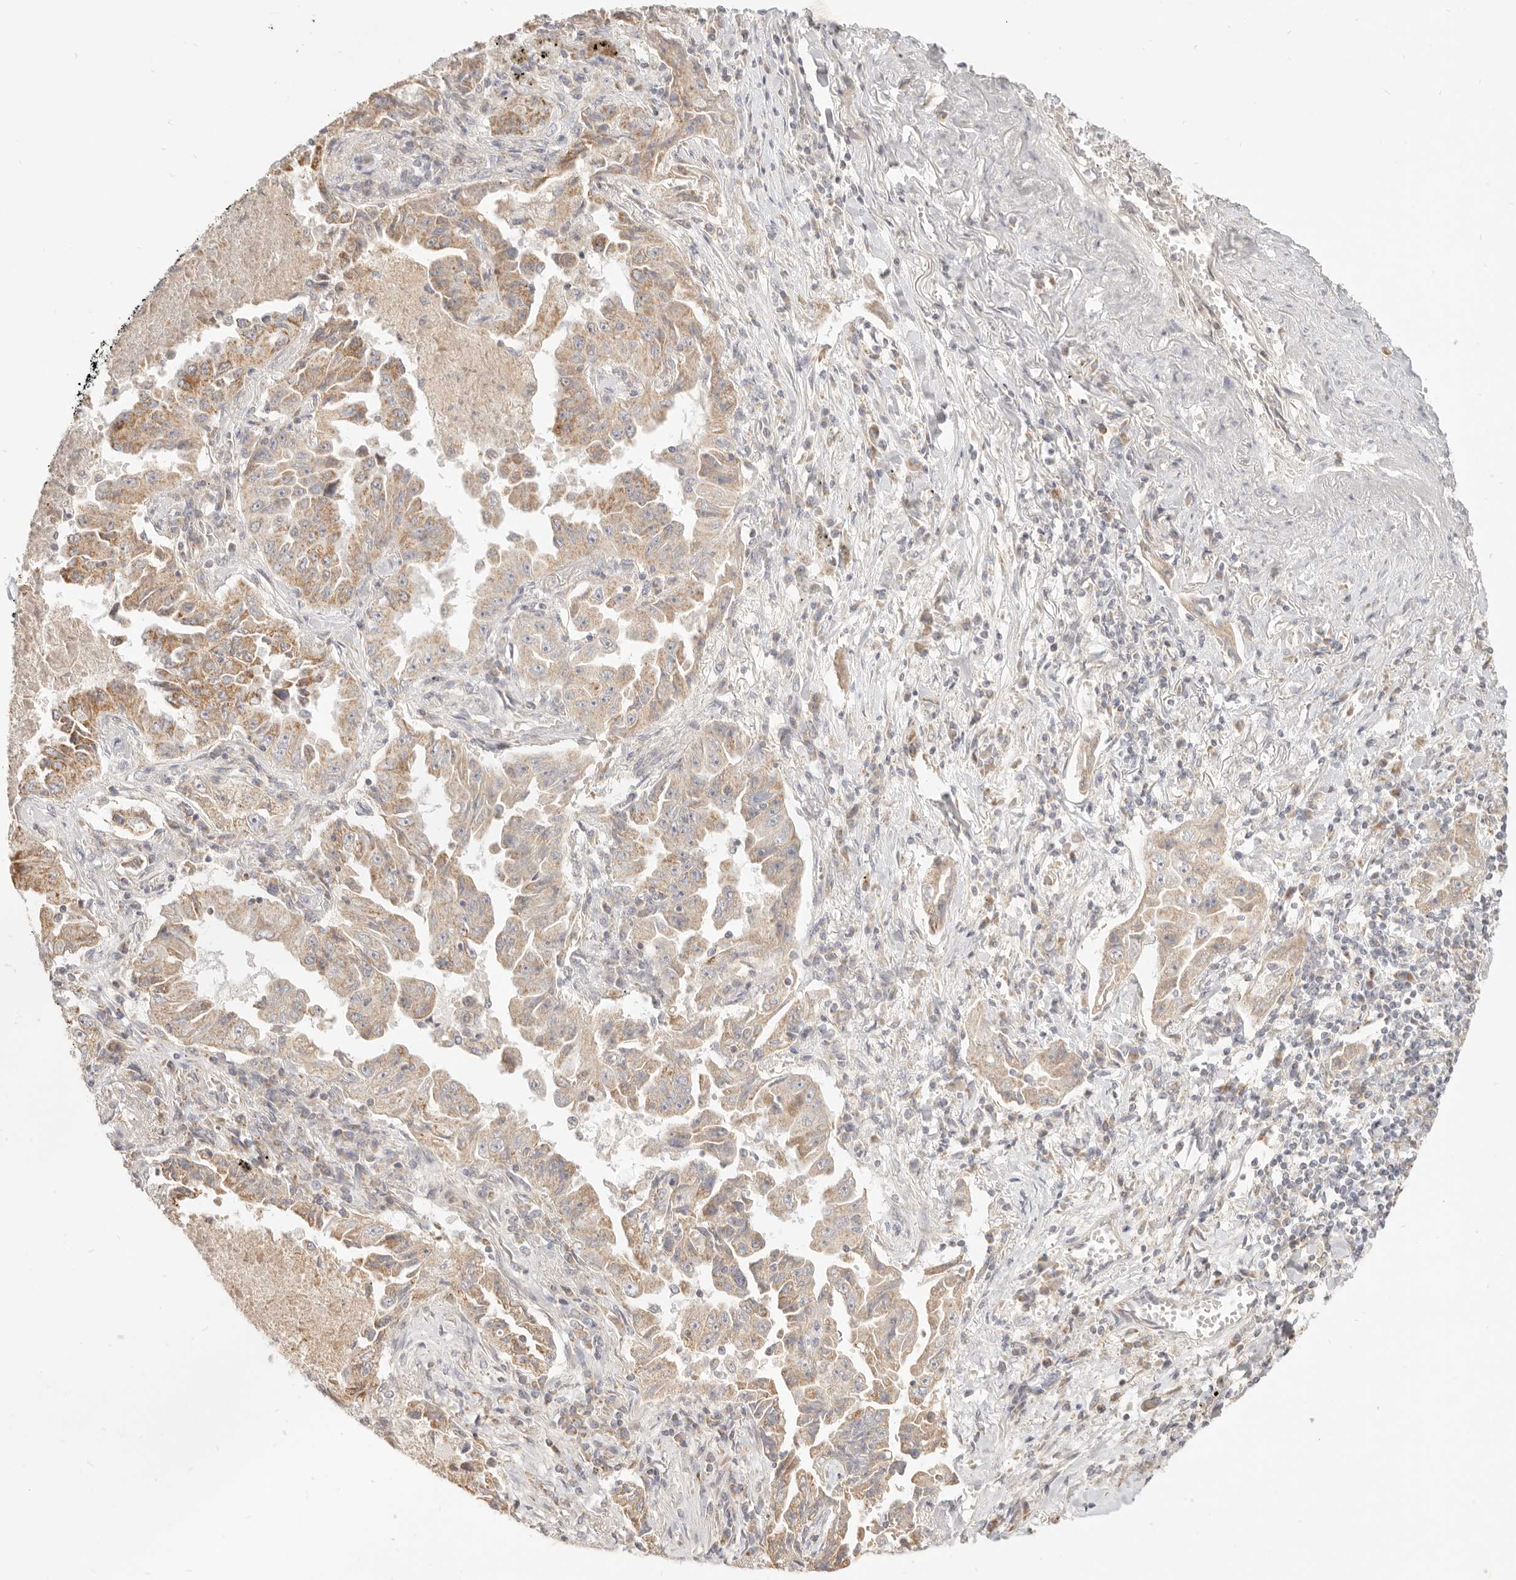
{"staining": {"intensity": "moderate", "quantity": ">75%", "location": "cytoplasmic/membranous"}, "tissue": "lung cancer", "cell_type": "Tumor cells", "image_type": "cancer", "snomed": [{"axis": "morphology", "description": "Adenocarcinoma, NOS"}, {"axis": "topography", "description": "Lung"}], "caption": "Lung cancer (adenocarcinoma) stained with IHC exhibits moderate cytoplasmic/membranous staining in about >75% of tumor cells. Using DAB (3,3'-diaminobenzidine) (brown) and hematoxylin (blue) stains, captured at high magnification using brightfield microscopy.", "gene": "CPLANE2", "patient": {"sex": "female", "age": 51}}